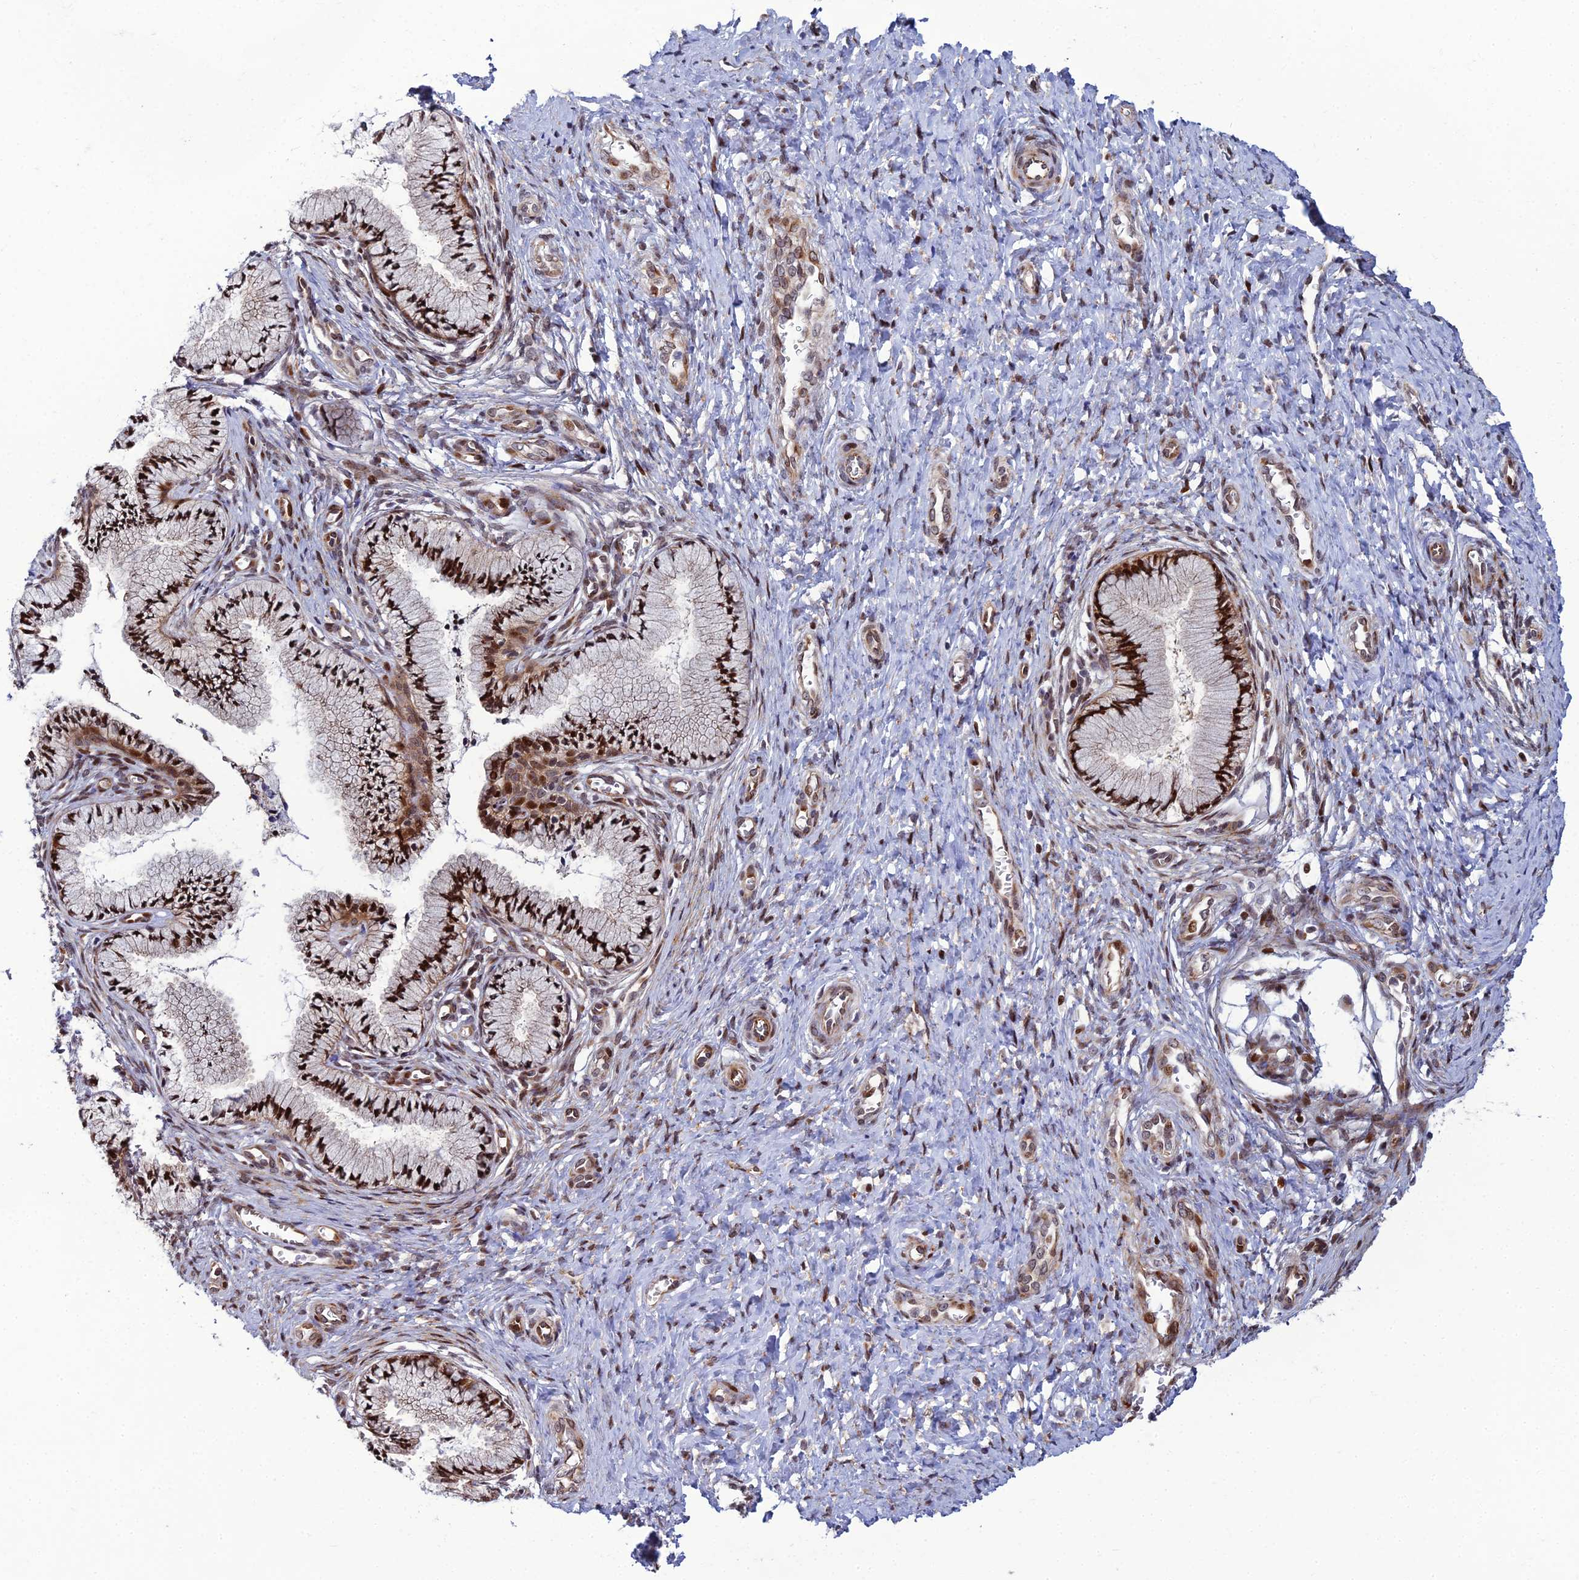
{"staining": {"intensity": "strong", "quantity": ">75%", "location": "cytoplasmic/membranous,nuclear"}, "tissue": "cervix", "cell_type": "Glandular cells", "image_type": "normal", "snomed": [{"axis": "morphology", "description": "Normal tissue, NOS"}, {"axis": "topography", "description": "Cervix"}], "caption": "This micrograph exhibits IHC staining of normal cervix, with high strong cytoplasmic/membranous,nuclear expression in approximately >75% of glandular cells.", "gene": "ZNF668", "patient": {"sex": "female", "age": 36}}